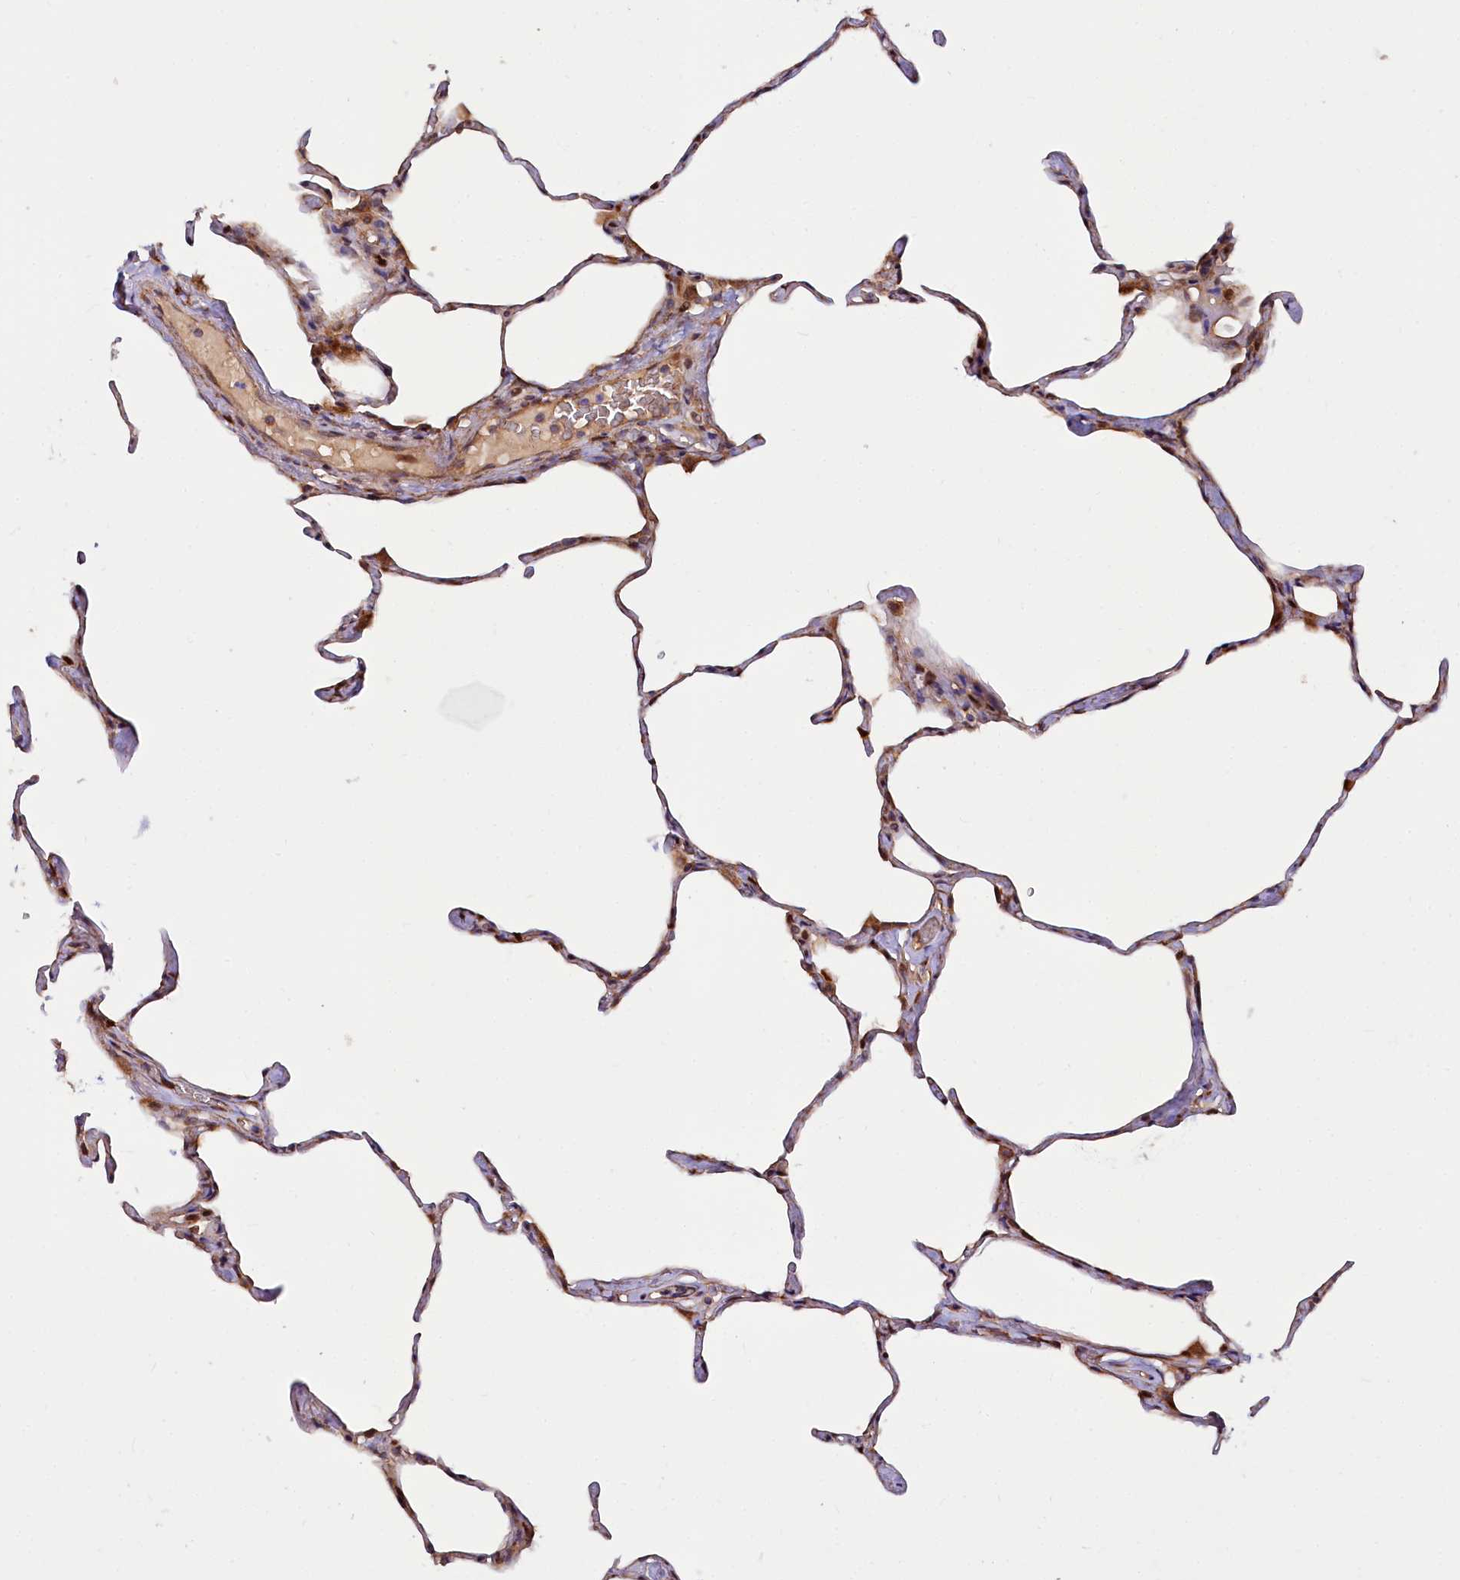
{"staining": {"intensity": "moderate", "quantity": ">75%", "location": "cytoplasmic/membranous,nuclear"}, "tissue": "lung", "cell_type": "Alveolar cells", "image_type": "normal", "snomed": [{"axis": "morphology", "description": "Normal tissue, NOS"}, {"axis": "topography", "description": "Lung"}], "caption": "Immunohistochemistry (IHC) histopathology image of unremarkable lung: human lung stained using immunohistochemistry (IHC) exhibits medium levels of moderate protein expression localized specifically in the cytoplasmic/membranous,nuclear of alveolar cells, appearing as a cytoplasmic/membranous,nuclear brown color.", "gene": "PDZRN3", "patient": {"sex": "male", "age": 65}}